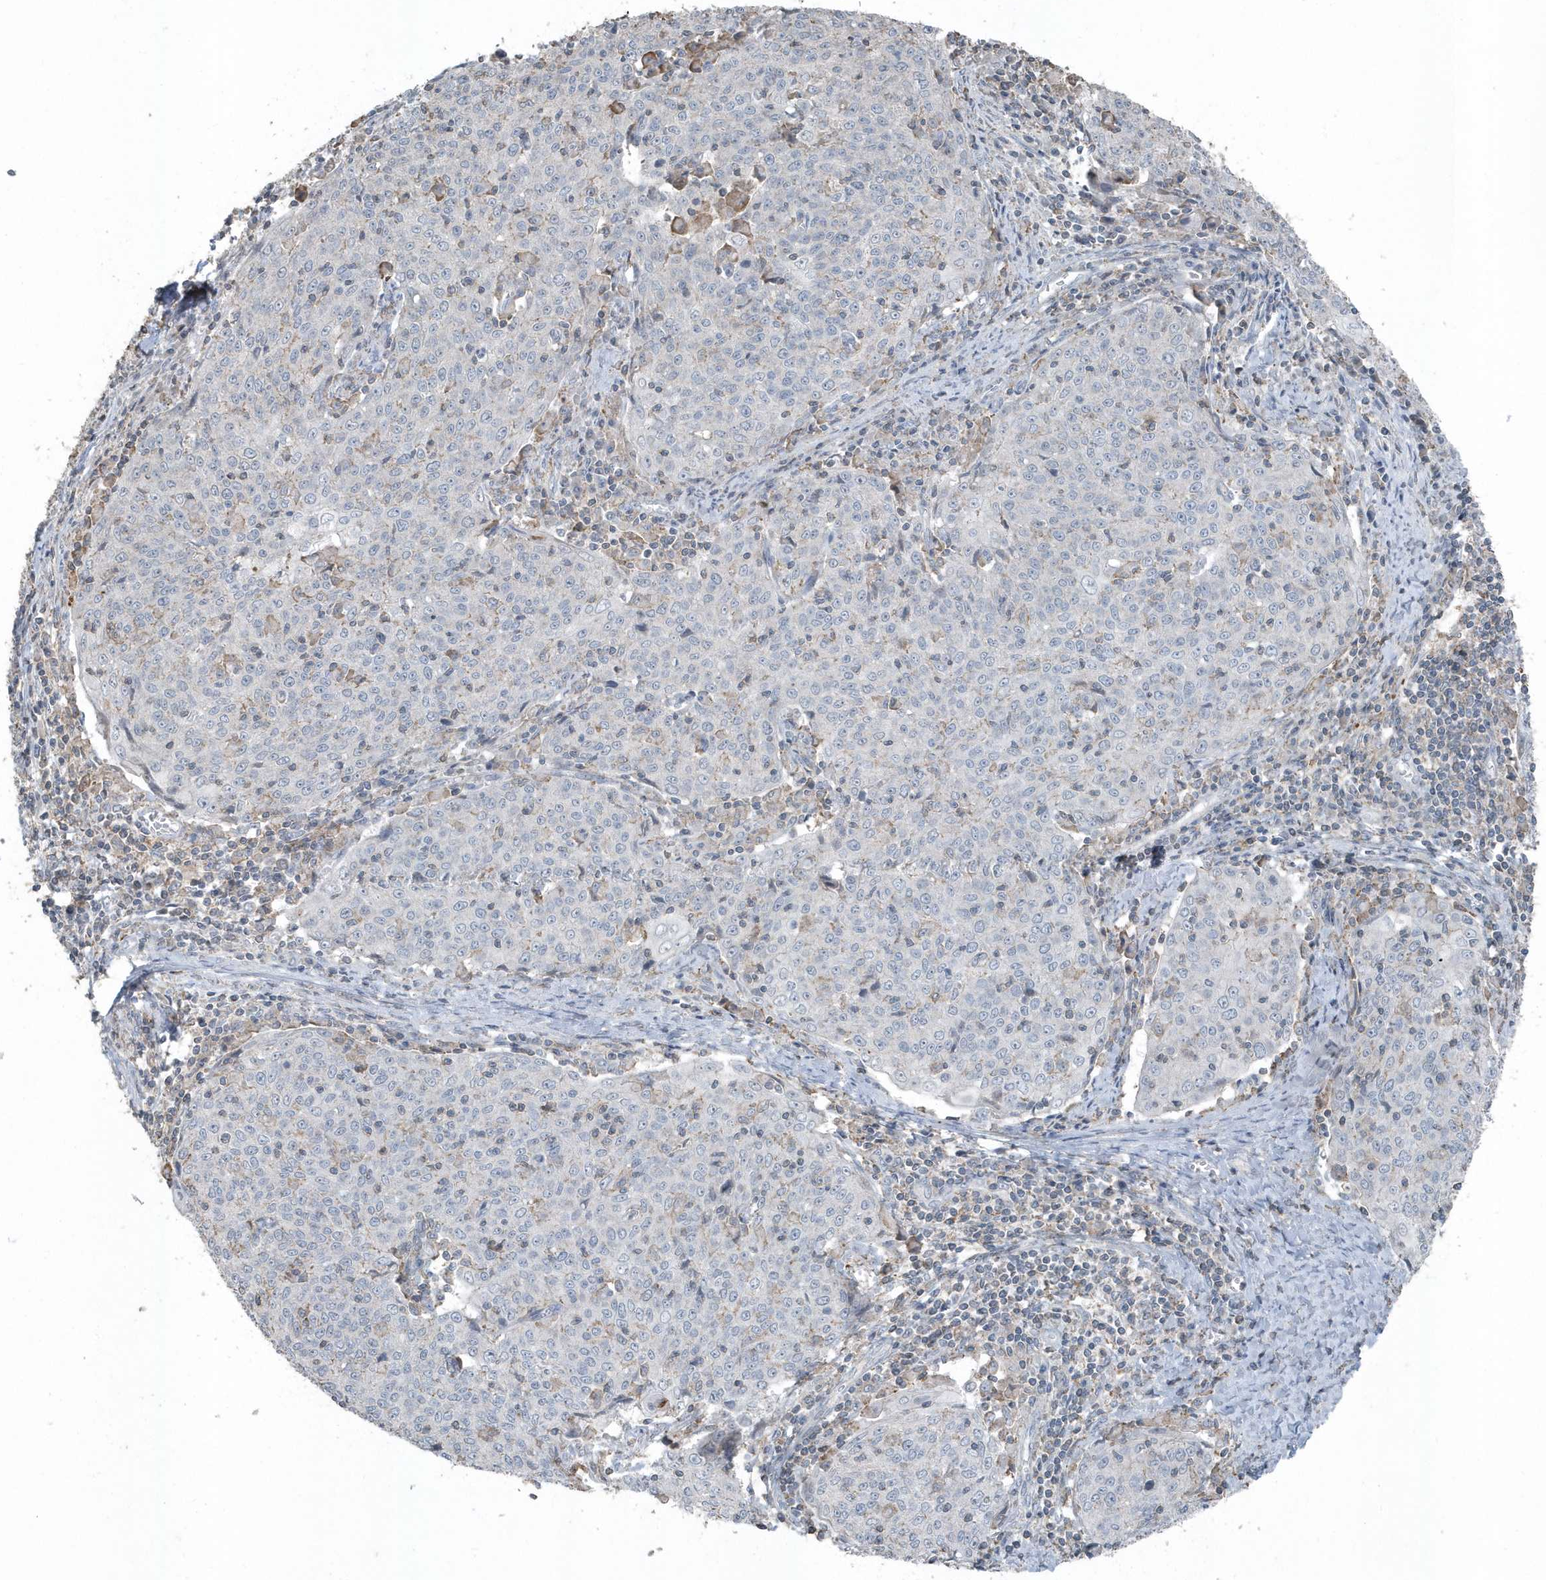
{"staining": {"intensity": "negative", "quantity": "none", "location": "none"}, "tissue": "cervical cancer", "cell_type": "Tumor cells", "image_type": "cancer", "snomed": [{"axis": "morphology", "description": "Squamous cell carcinoma, NOS"}, {"axis": "topography", "description": "Cervix"}], "caption": "The histopathology image demonstrates no staining of tumor cells in cervical cancer. The staining is performed using DAB brown chromogen with nuclei counter-stained in using hematoxylin.", "gene": "ACTC1", "patient": {"sex": "female", "age": 48}}